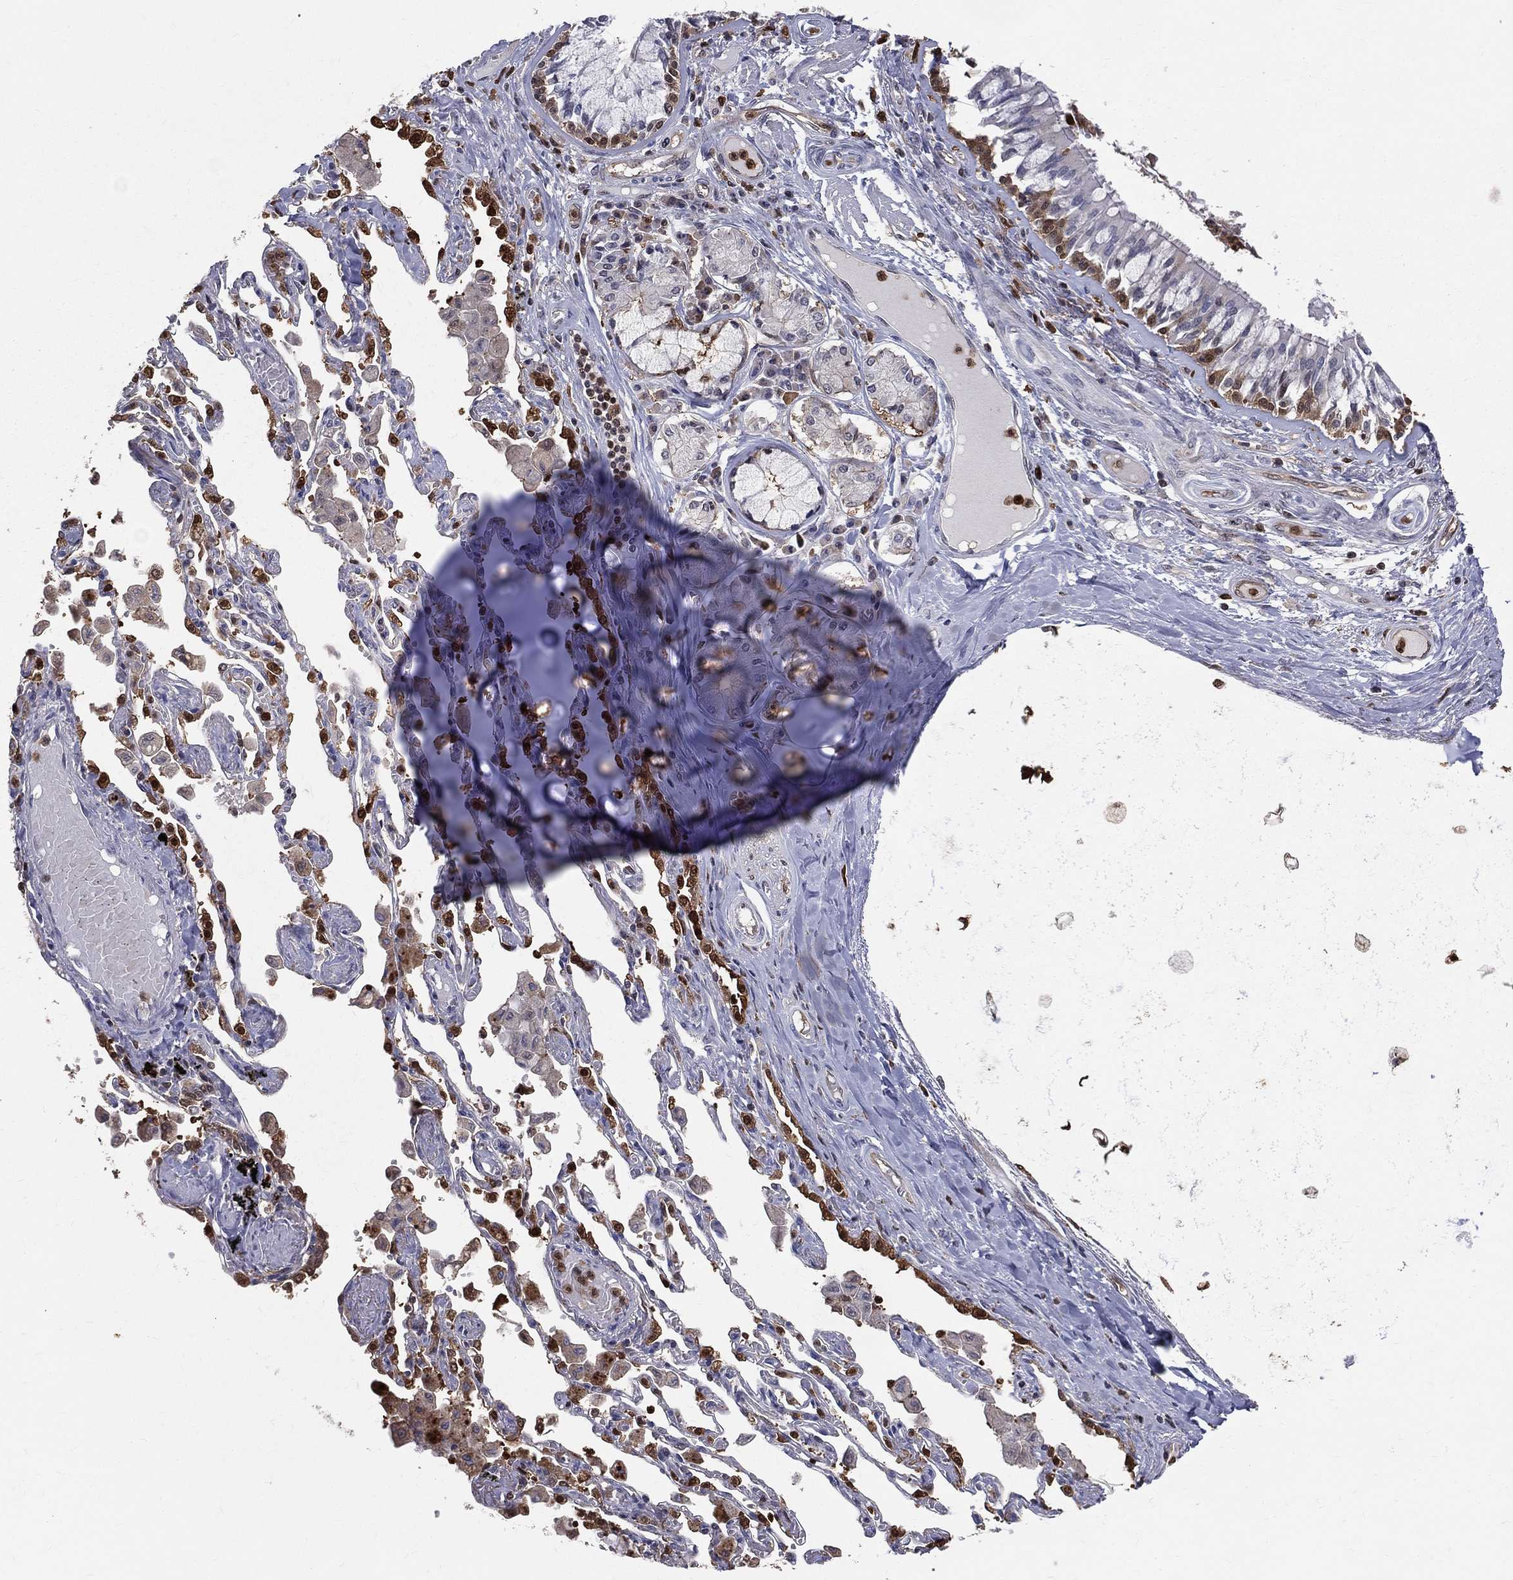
{"staining": {"intensity": "strong", "quantity": "<25%", "location": "nuclear"}, "tissue": "bronchus", "cell_type": "Respiratory epithelial cells", "image_type": "normal", "snomed": [{"axis": "morphology", "description": "Normal tissue, NOS"}, {"axis": "morphology", "description": "Squamous cell carcinoma, NOS"}, {"axis": "topography", "description": "Cartilage tissue"}, {"axis": "topography", "description": "Bronchus"}, {"axis": "topography", "description": "Lung"}], "caption": "An image showing strong nuclear positivity in approximately <25% of respiratory epithelial cells in normal bronchus, as visualized by brown immunohistochemical staining.", "gene": "ENO1", "patient": {"sex": "female", "age": 49}}